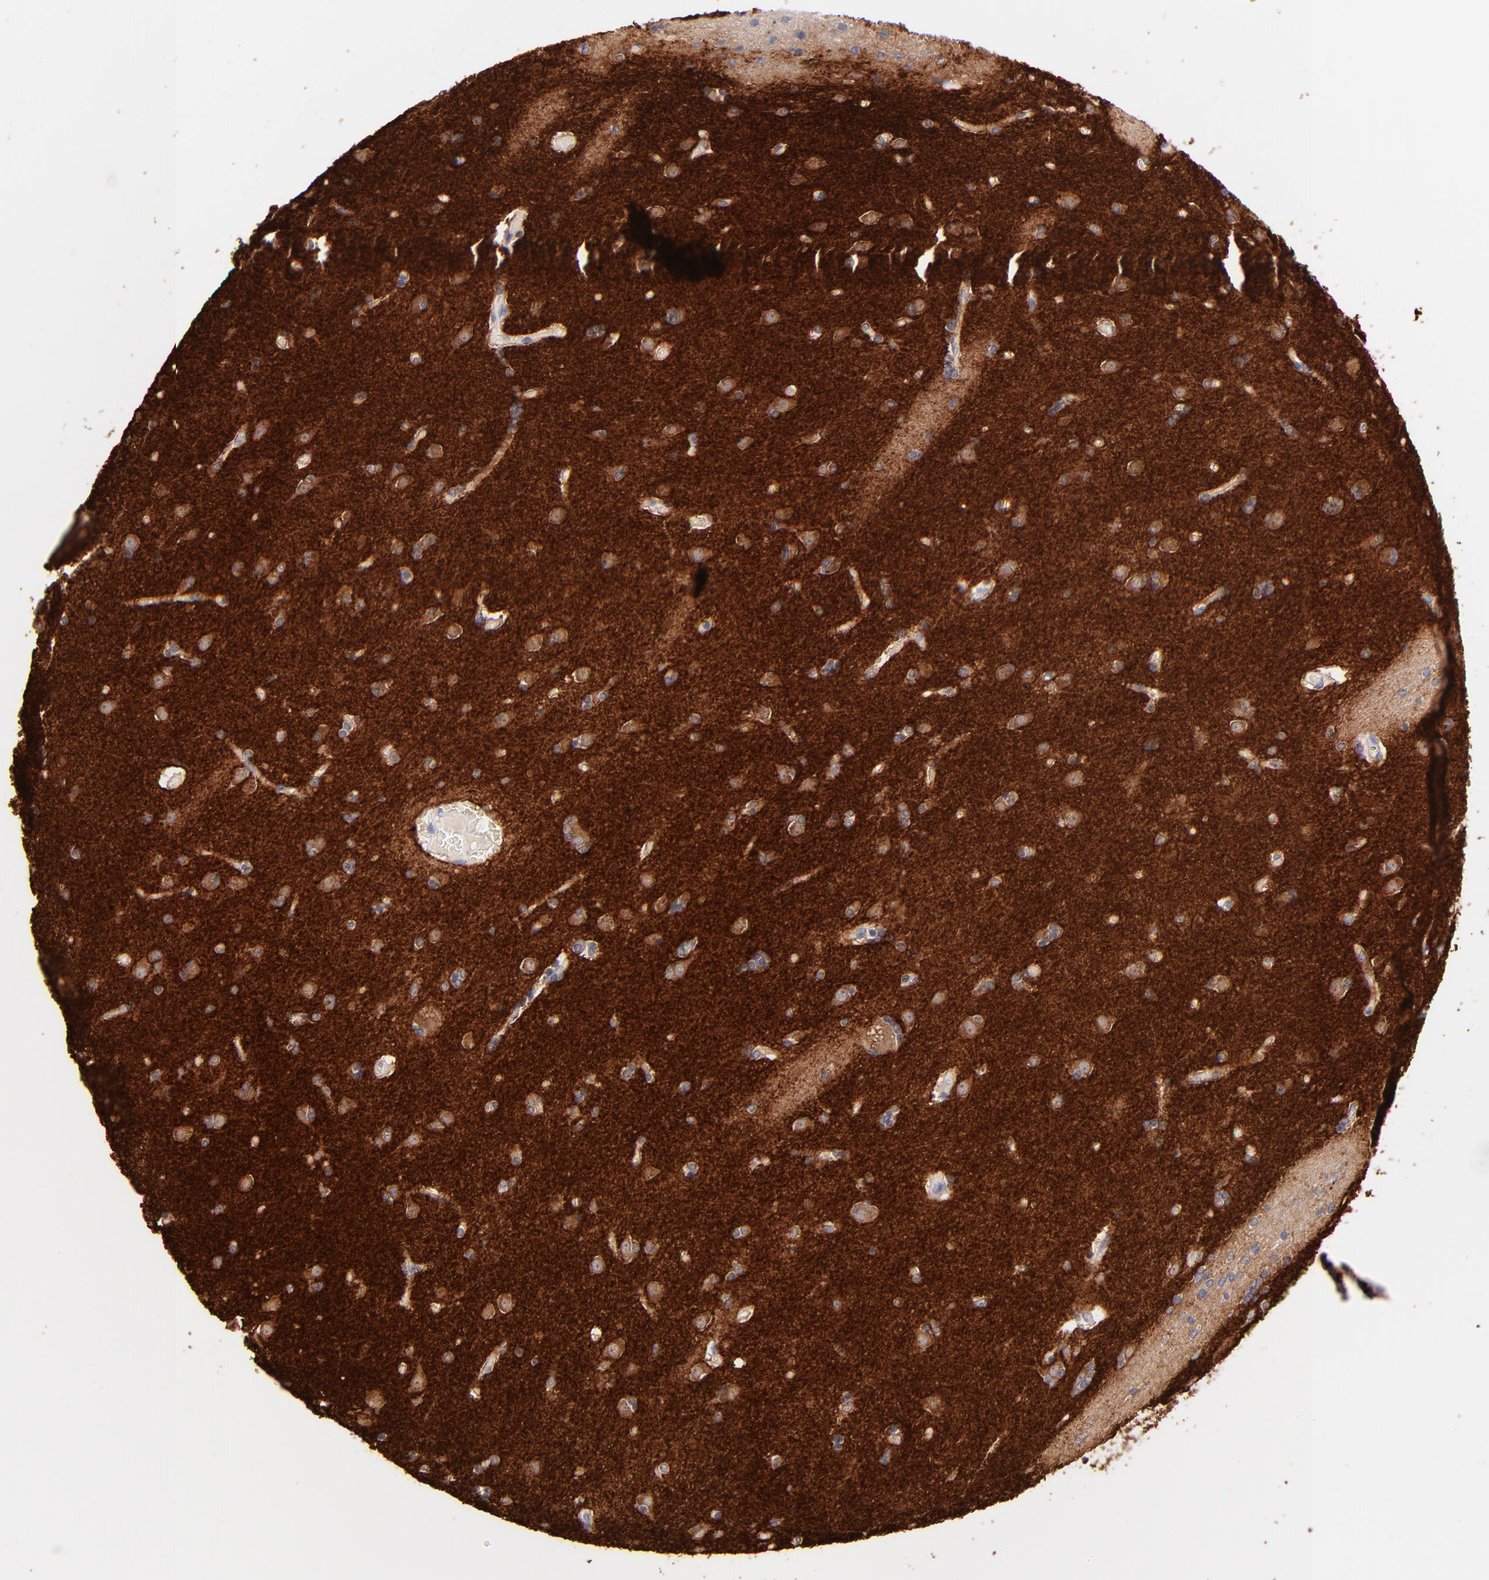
{"staining": {"intensity": "negative", "quantity": "none", "location": "none"}, "tissue": "caudate", "cell_type": "Glial cells", "image_type": "normal", "snomed": [{"axis": "morphology", "description": "Normal tissue, NOS"}, {"axis": "topography", "description": "Lateral ventricle wall"}], "caption": "Caudate stained for a protein using immunohistochemistry (IHC) exhibits no staining glial cells.", "gene": "RAB3A", "patient": {"sex": "female", "age": 54}}